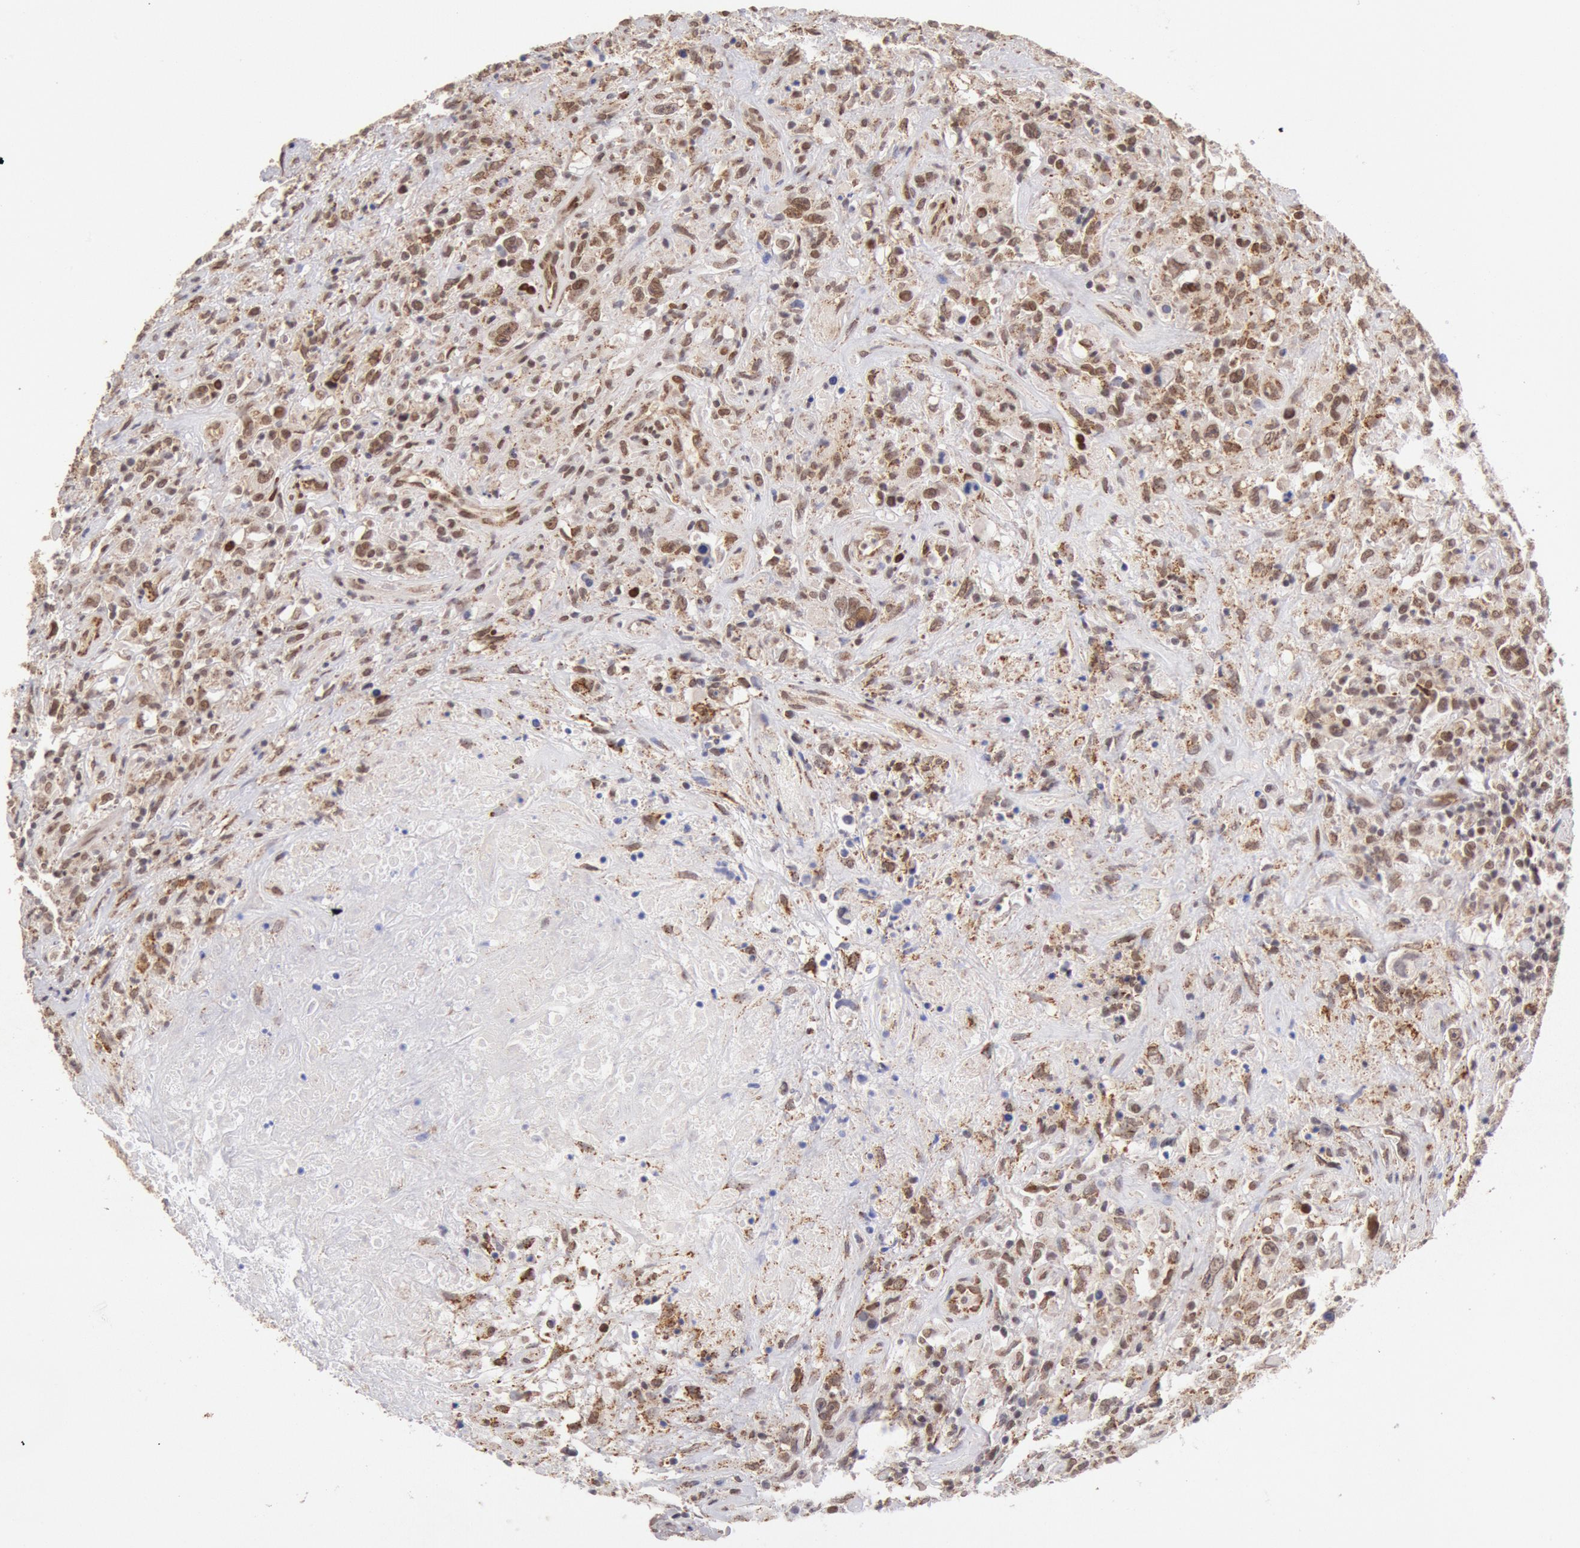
{"staining": {"intensity": "weak", "quantity": "25%-75%", "location": "nuclear"}, "tissue": "lymphoma", "cell_type": "Tumor cells", "image_type": "cancer", "snomed": [{"axis": "morphology", "description": "Hodgkin's disease, NOS"}, {"axis": "topography", "description": "Lymph node"}], "caption": "Tumor cells display weak nuclear positivity in approximately 25%-75% of cells in Hodgkin's disease.", "gene": "CDKN2B", "patient": {"sex": "male", "age": 46}}